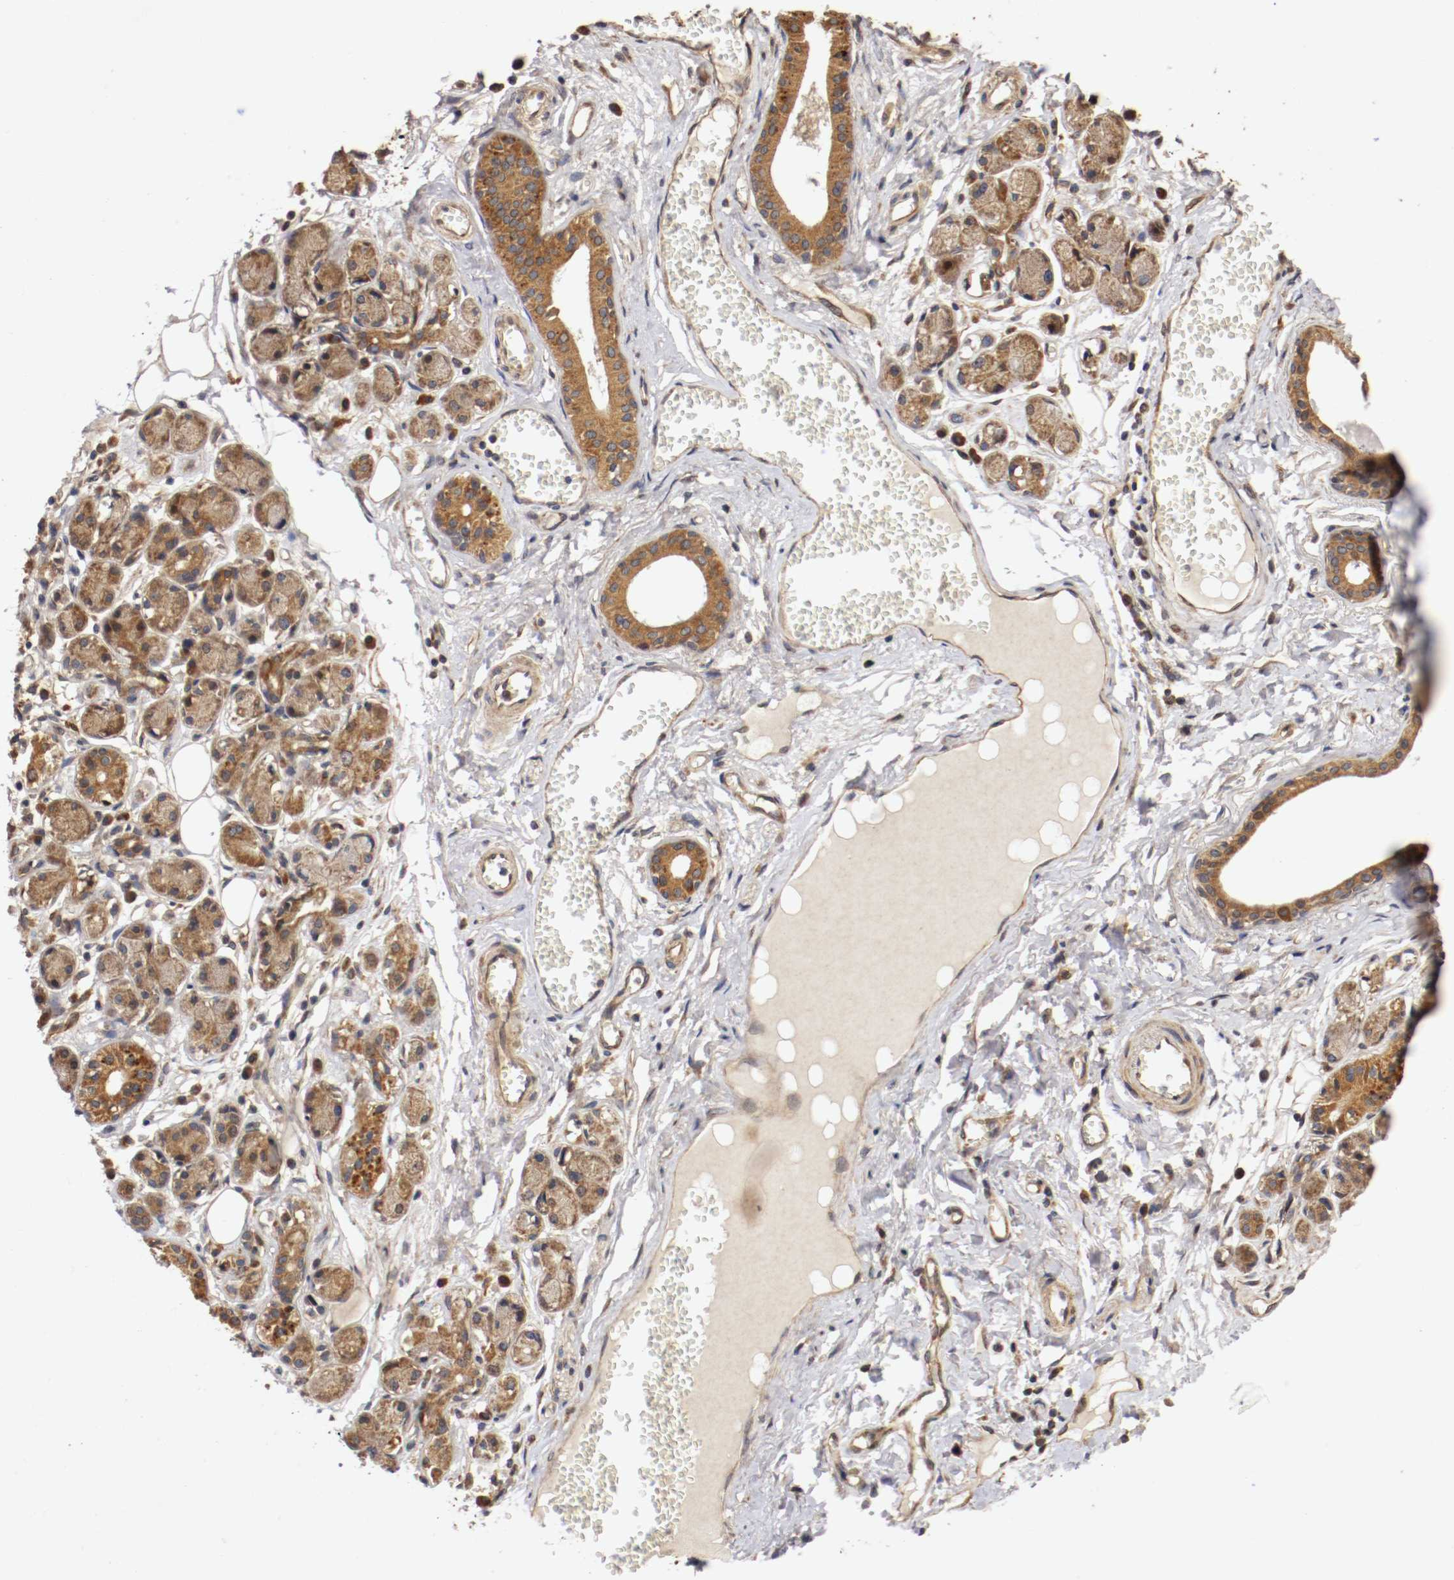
{"staining": {"intensity": "moderate", "quantity": ">75%", "location": "cytoplasmic/membranous"}, "tissue": "adipose tissue", "cell_type": "Adipocytes", "image_type": "normal", "snomed": [{"axis": "morphology", "description": "Normal tissue, NOS"}, {"axis": "morphology", "description": "Inflammation, NOS"}, {"axis": "topography", "description": "Vascular tissue"}, {"axis": "topography", "description": "Salivary gland"}], "caption": "Brown immunohistochemical staining in normal adipose tissue displays moderate cytoplasmic/membranous expression in approximately >75% of adipocytes. The protein of interest is shown in brown color, while the nuclei are stained blue.", "gene": "VEZT", "patient": {"sex": "female", "age": 75}}